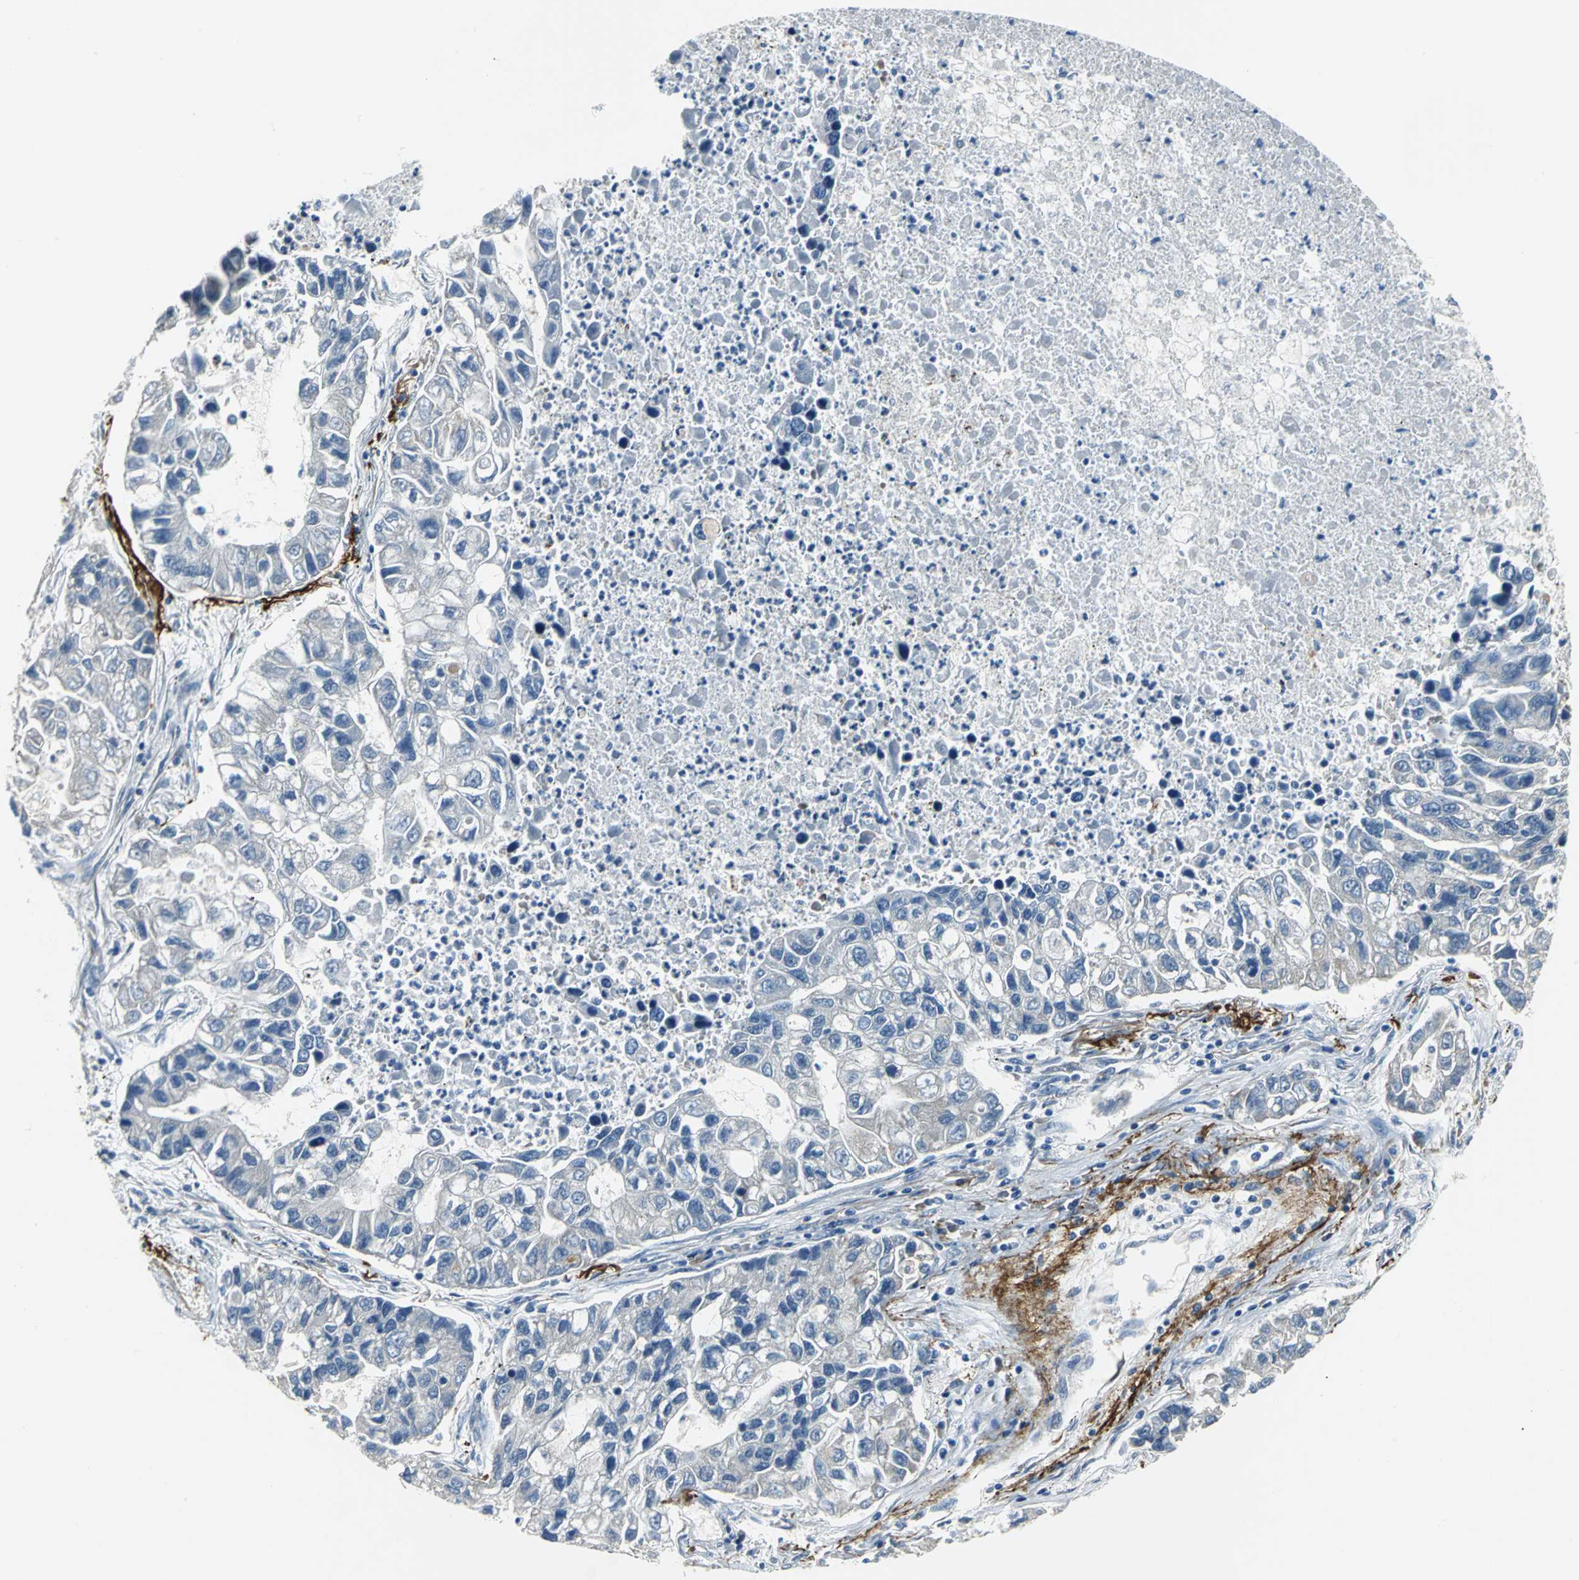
{"staining": {"intensity": "negative", "quantity": "none", "location": "none"}, "tissue": "lung cancer", "cell_type": "Tumor cells", "image_type": "cancer", "snomed": [{"axis": "morphology", "description": "Adenocarcinoma, NOS"}, {"axis": "topography", "description": "Lung"}], "caption": "Photomicrograph shows no protein staining in tumor cells of adenocarcinoma (lung) tissue.", "gene": "SLC16A7", "patient": {"sex": "female", "age": 51}}